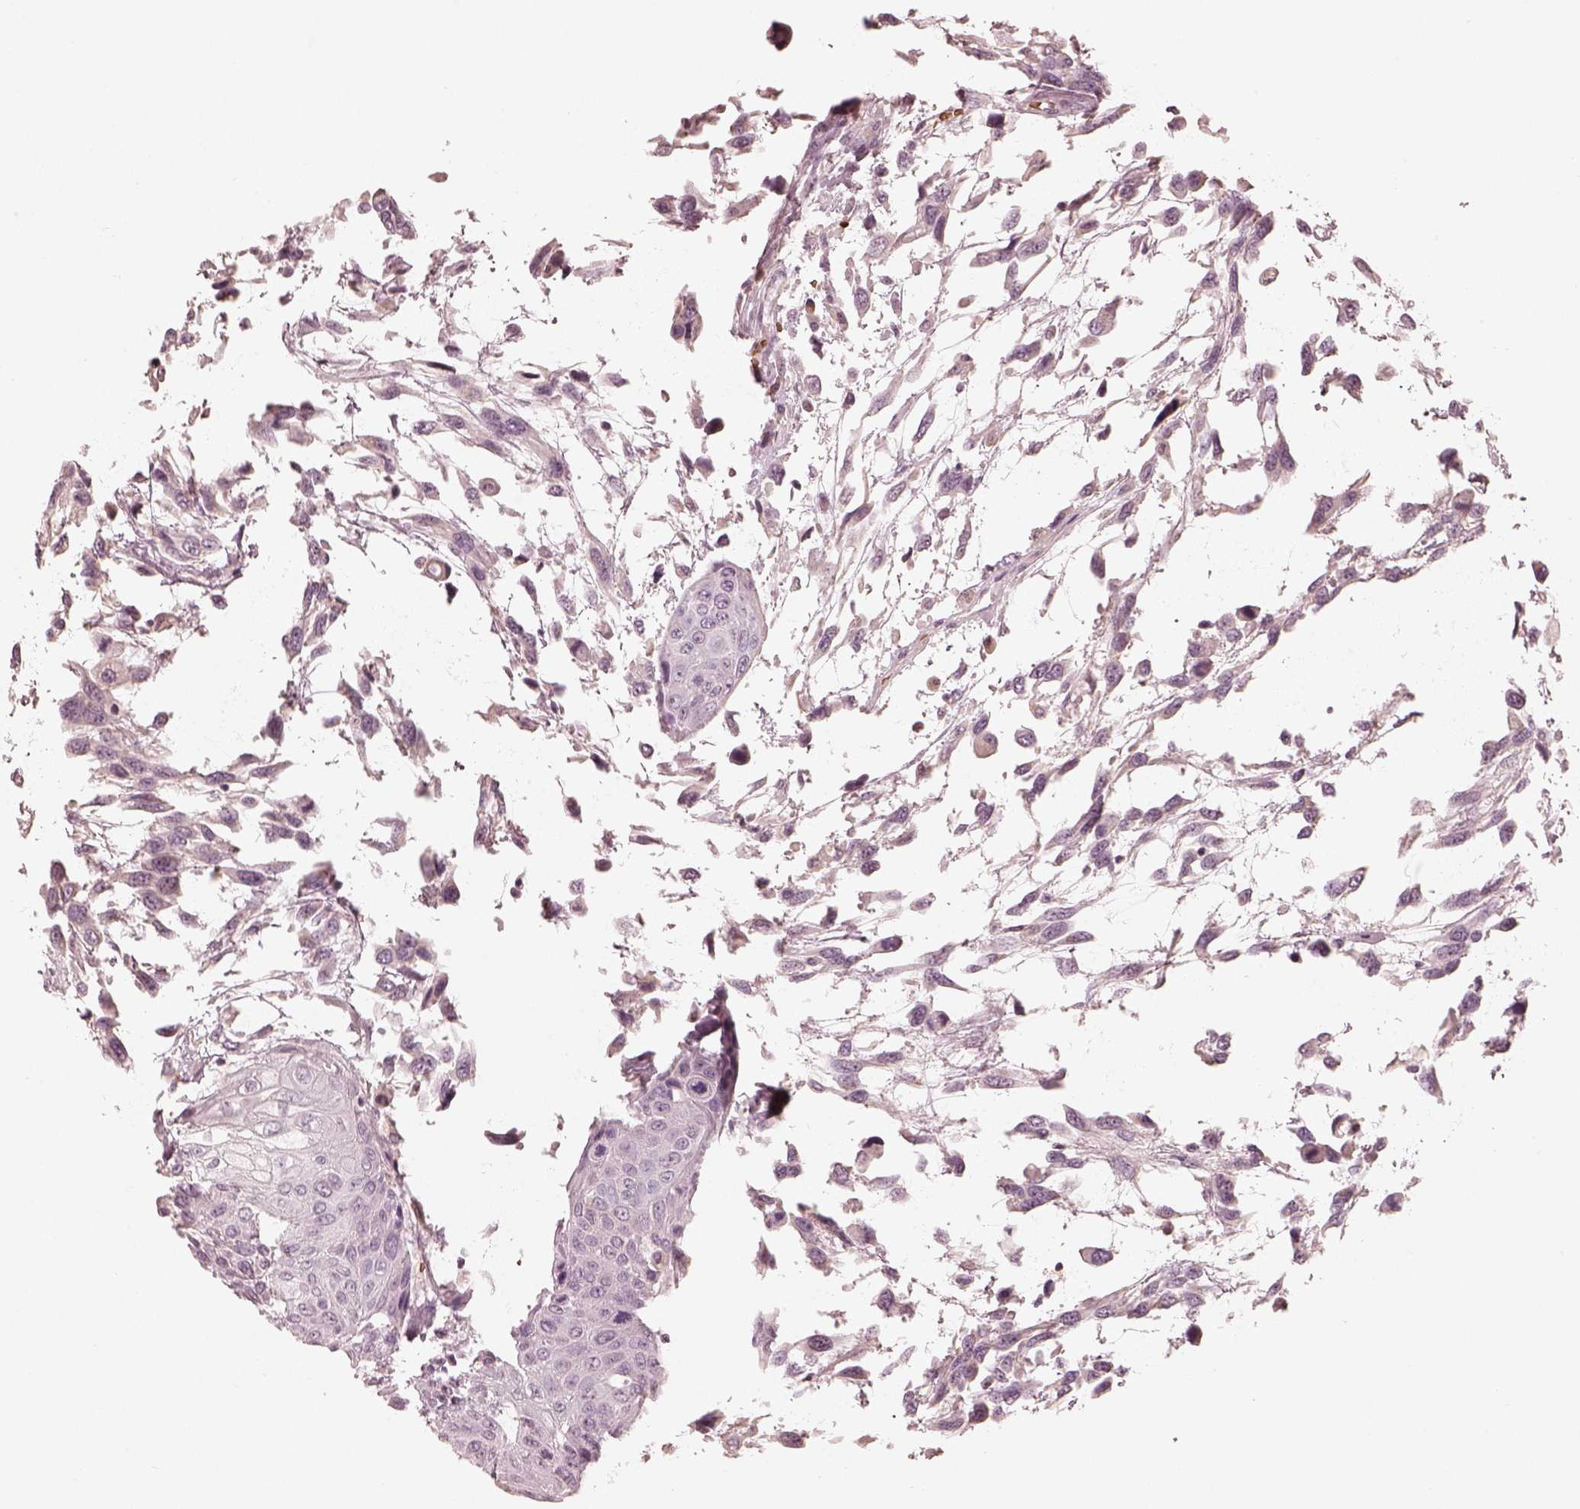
{"staining": {"intensity": "negative", "quantity": "none", "location": "none"}, "tissue": "urothelial cancer", "cell_type": "Tumor cells", "image_type": "cancer", "snomed": [{"axis": "morphology", "description": "Urothelial carcinoma, High grade"}, {"axis": "topography", "description": "Urinary bladder"}], "caption": "Tumor cells show no significant expression in high-grade urothelial carcinoma. (Stains: DAB IHC with hematoxylin counter stain, Microscopy: brightfield microscopy at high magnification).", "gene": "ANKLE1", "patient": {"sex": "female", "age": 70}}